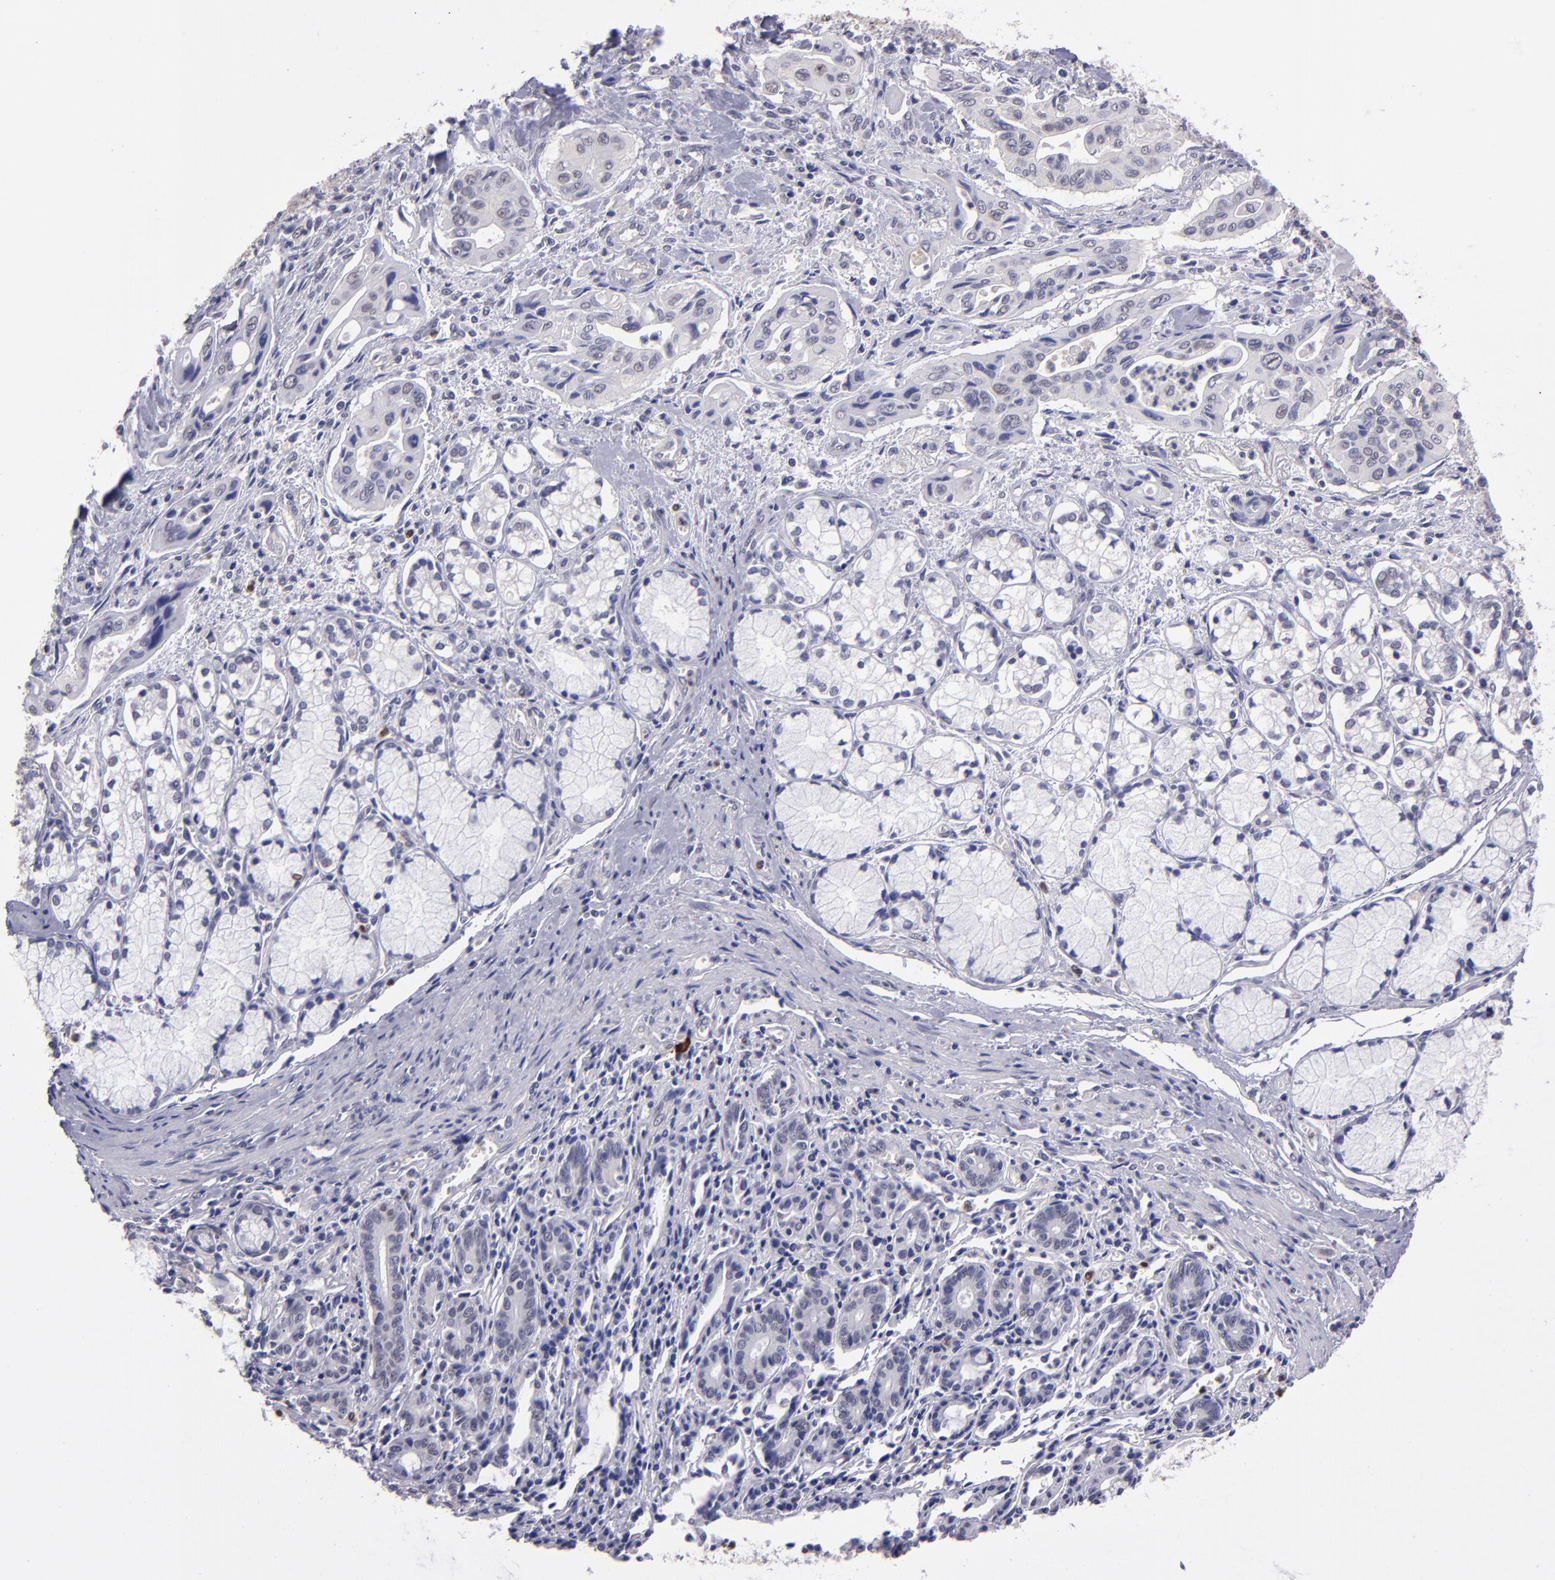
{"staining": {"intensity": "negative", "quantity": "none", "location": "none"}, "tissue": "pancreatic cancer", "cell_type": "Tumor cells", "image_type": "cancer", "snomed": [{"axis": "morphology", "description": "Adenocarcinoma, NOS"}, {"axis": "topography", "description": "Pancreas"}], "caption": "DAB immunohistochemical staining of human pancreatic adenocarcinoma displays no significant positivity in tumor cells. (Stains: DAB (3,3'-diaminobenzidine) immunohistochemistry with hematoxylin counter stain, Microscopy: brightfield microscopy at high magnification).", "gene": "CEBPE", "patient": {"sex": "male", "age": 77}}